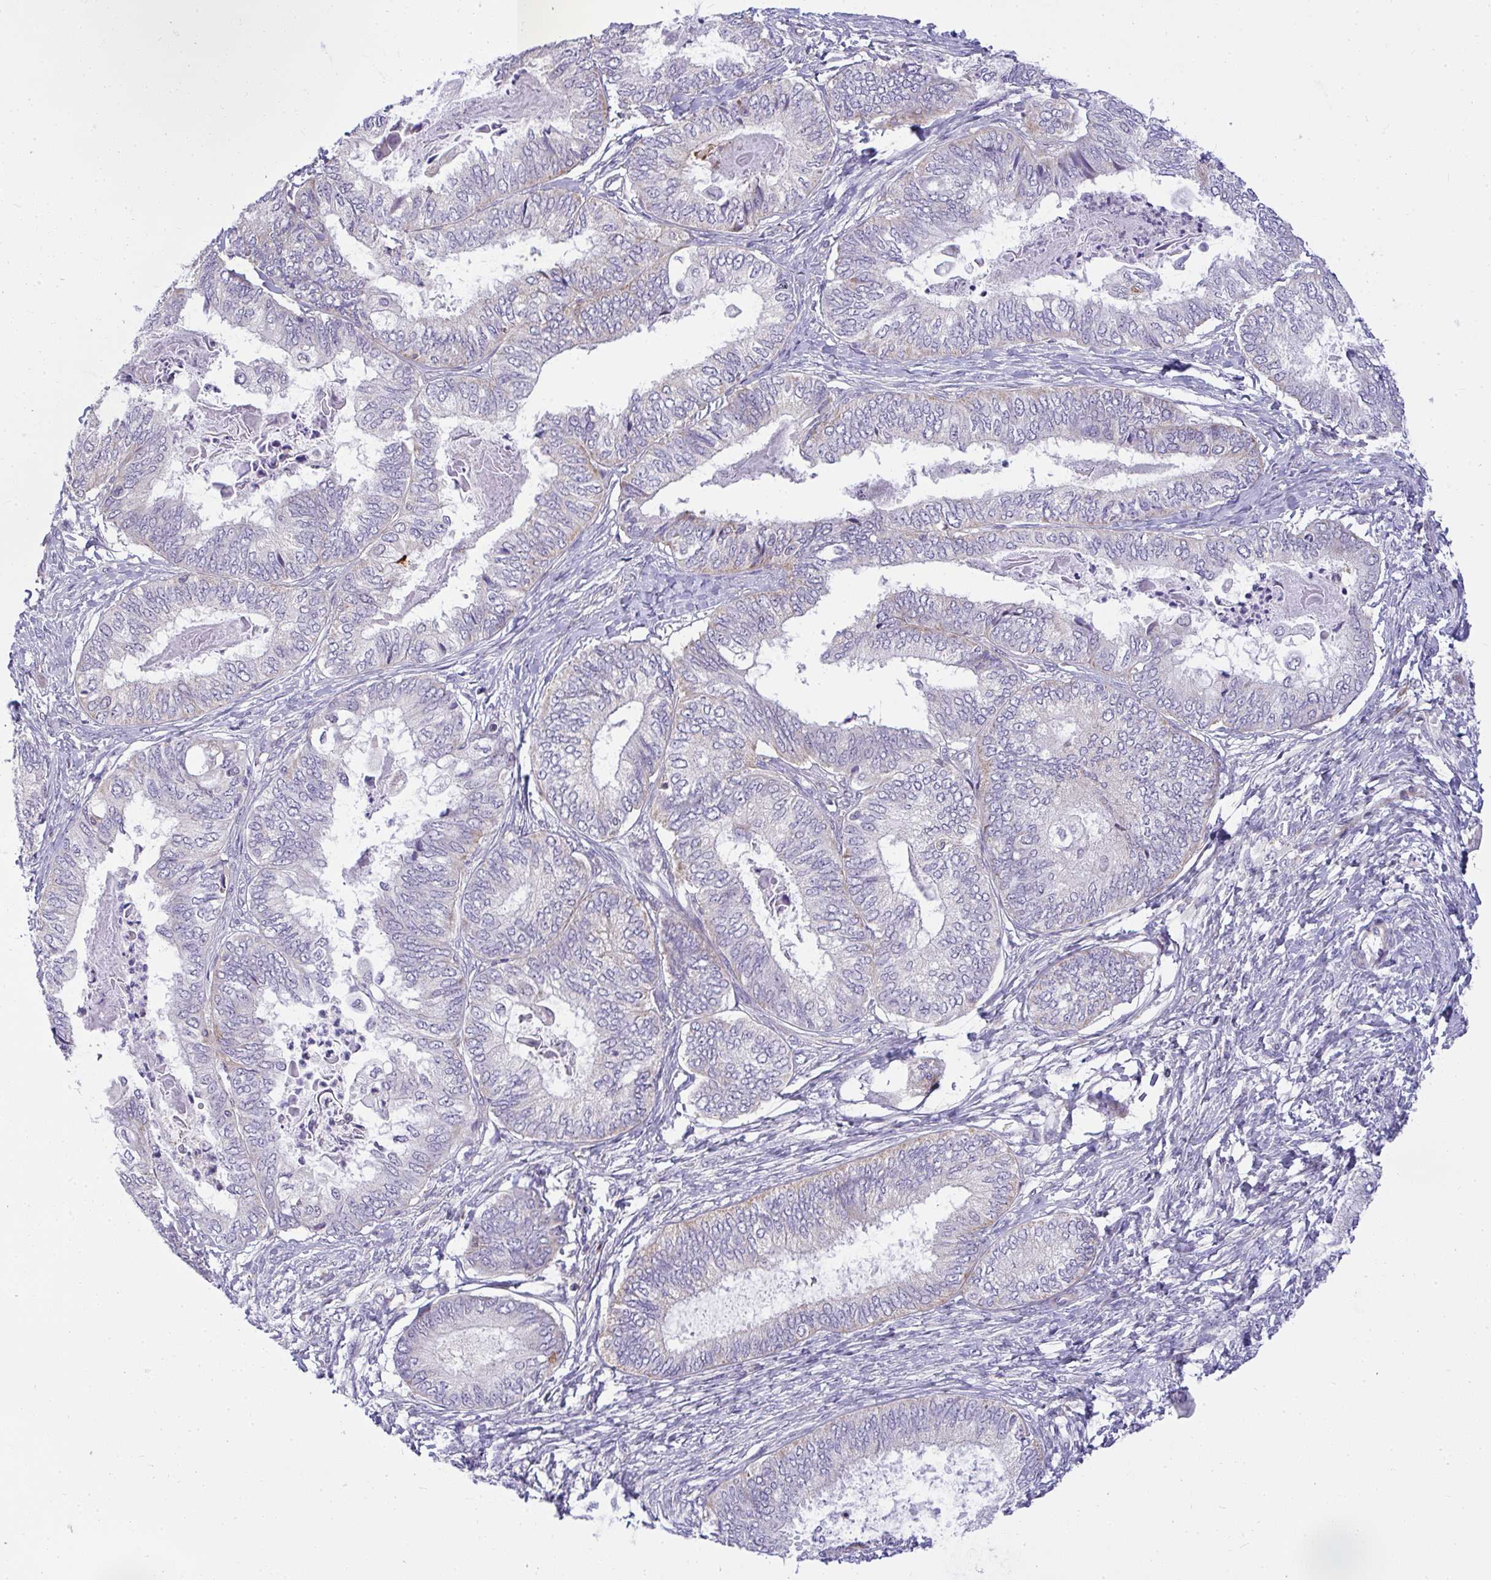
{"staining": {"intensity": "weak", "quantity": "<25%", "location": "cytoplasmic/membranous"}, "tissue": "ovarian cancer", "cell_type": "Tumor cells", "image_type": "cancer", "snomed": [{"axis": "morphology", "description": "Carcinoma, endometroid"}, {"axis": "topography", "description": "Ovary"}], "caption": "This is an IHC histopathology image of human ovarian cancer (endometroid carcinoma). There is no staining in tumor cells.", "gene": "SRRM4", "patient": {"sex": "female", "age": 70}}